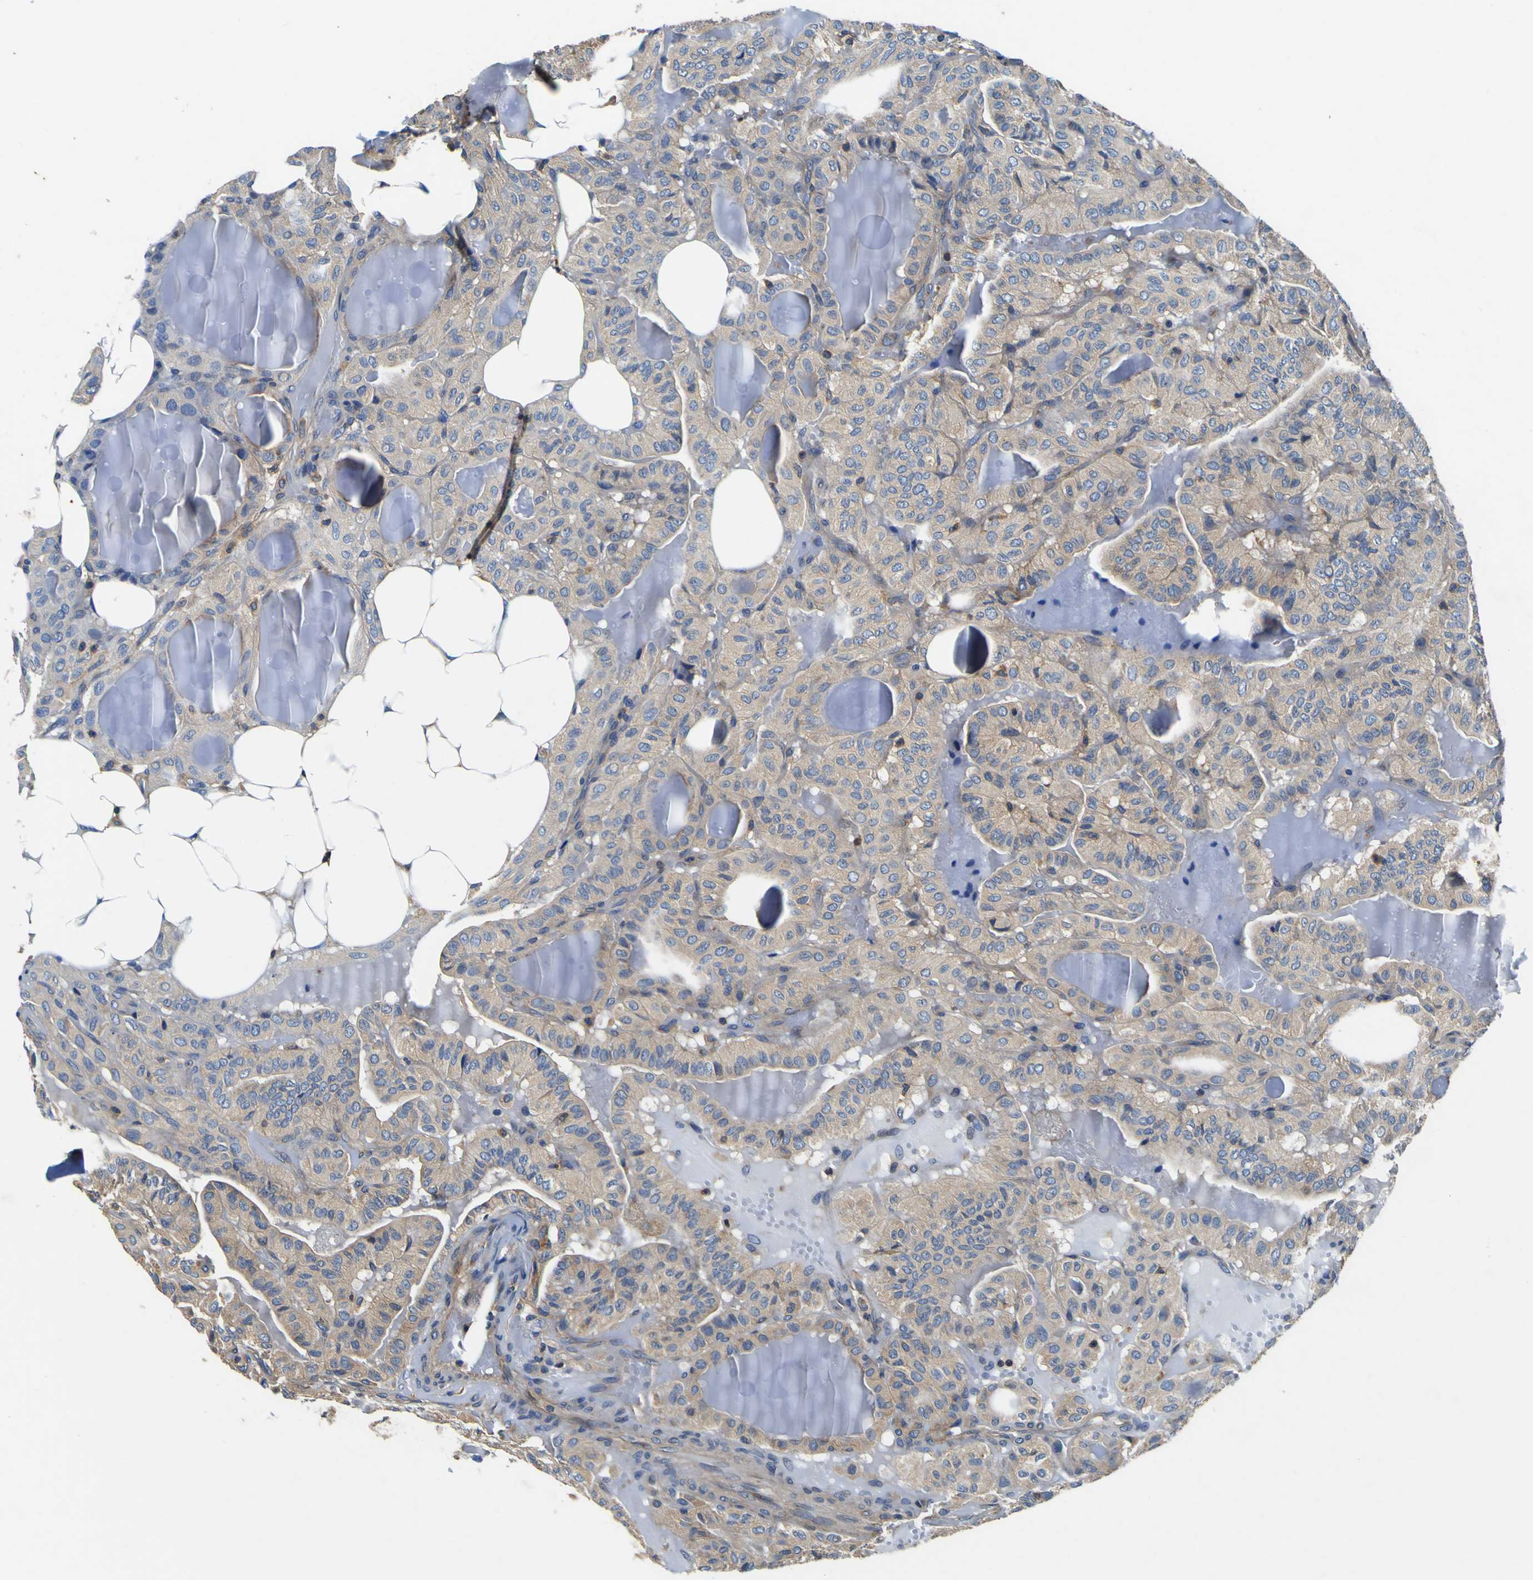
{"staining": {"intensity": "weak", "quantity": ">75%", "location": "cytoplasmic/membranous"}, "tissue": "thyroid cancer", "cell_type": "Tumor cells", "image_type": "cancer", "snomed": [{"axis": "morphology", "description": "Papillary adenocarcinoma, NOS"}, {"axis": "topography", "description": "Thyroid gland"}], "caption": "Thyroid cancer was stained to show a protein in brown. There is low levels of weak cytoplasmic/membranous staining in approximately >75% of tumor cells.", "gene": "CNR2", "patient": {"sex": "male", "age": 77}}